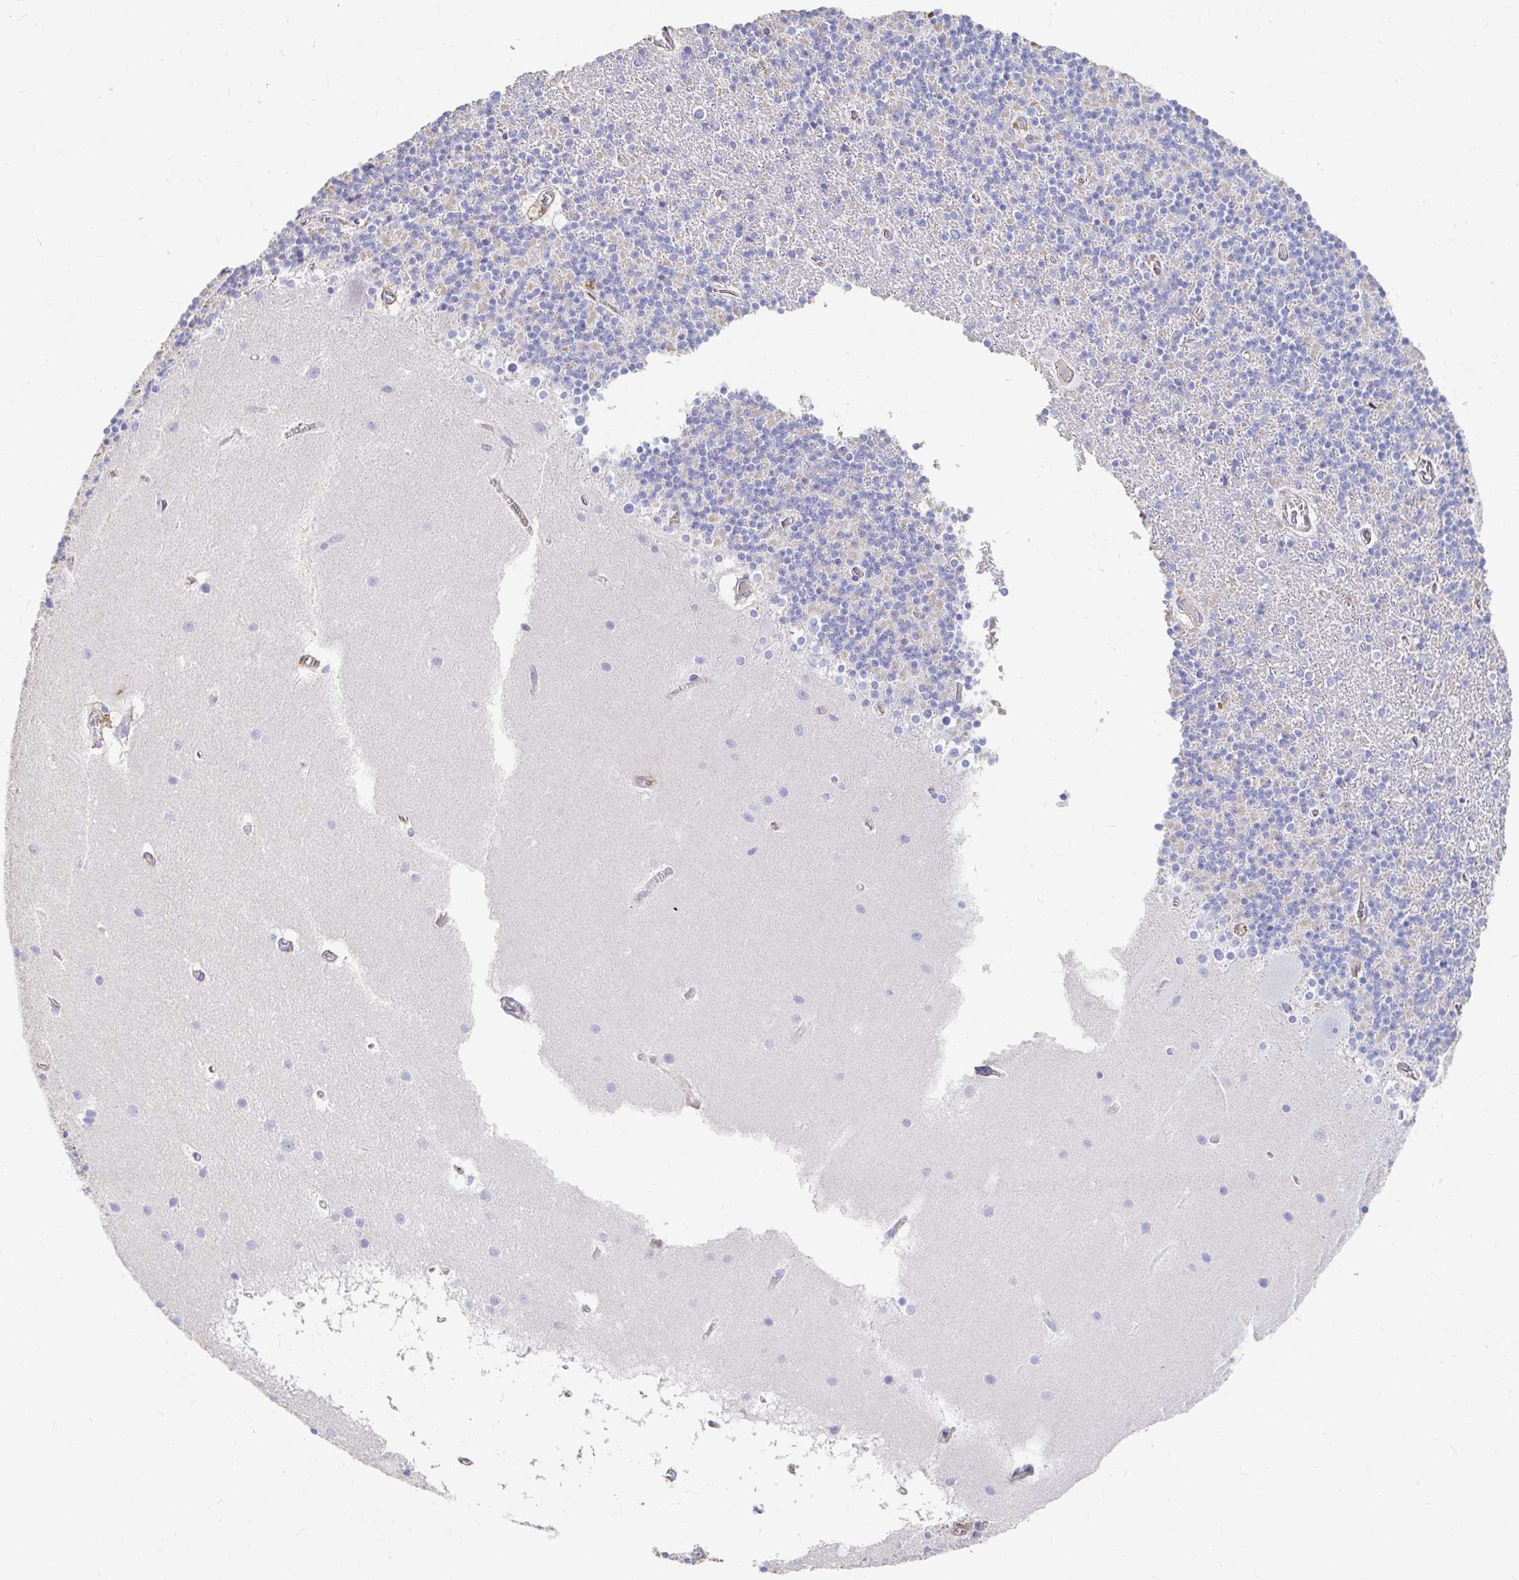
{"staining": {"intensity": "negative", "quantity": "none", "location": "none"}, "tissue": "cerebellum", "cell_type": "Cells in granular layer", "image_type": "normal", "snomed": [{"axis": "morphology", "description": "Normal tissue, NOS"}, {"axis": "topography", "description": "Cerebellum"}], "caption": "A micrograph of human cerebellum is negative for staining in cells in granular layer.", "gene": "LAMC3", "patient": {"sex": "male", "age": 70}}